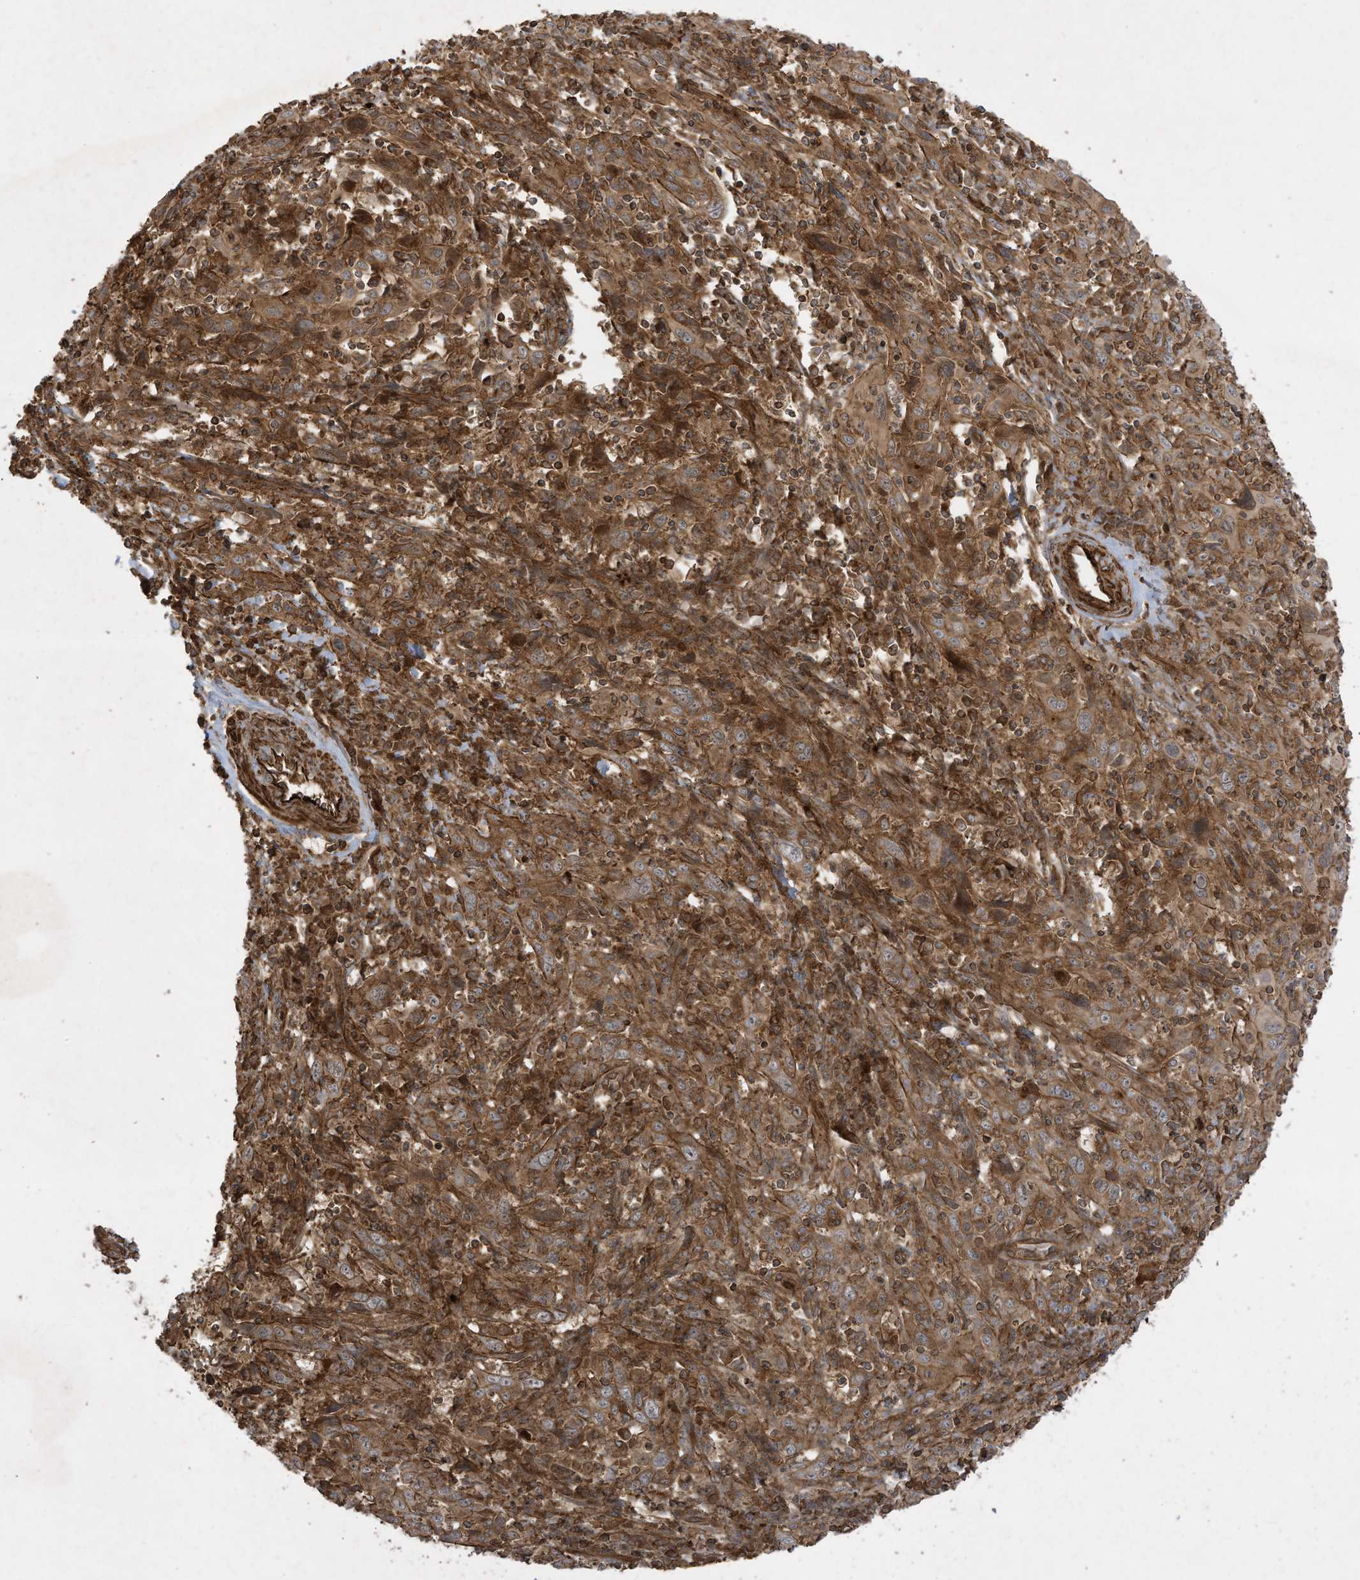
{"staining": {"intensity": "moderate", "quantity": ">75%", "location": "cytoplasmic/membranous"}, "tissue": "cervical cancer", "cell_type": "Tumor cells", "image_type": "cancer", "snomed": [{"axis": "morphology", "description": "Squamous cell carcinoma, NOS"}, {"axis": "topography", "description": "Cervix"}], "caption": "This histopathology image displays cervical squamous cell carcinoma stained with immunohistochemistry to label a protein in brown. The cytoplasmic/membranous of tumor cells show moderate positivity for the protein. Nuclei are counter-stained blue.", "gene": "DDIT4", "patient": {"sex": "female", "age": 46}}